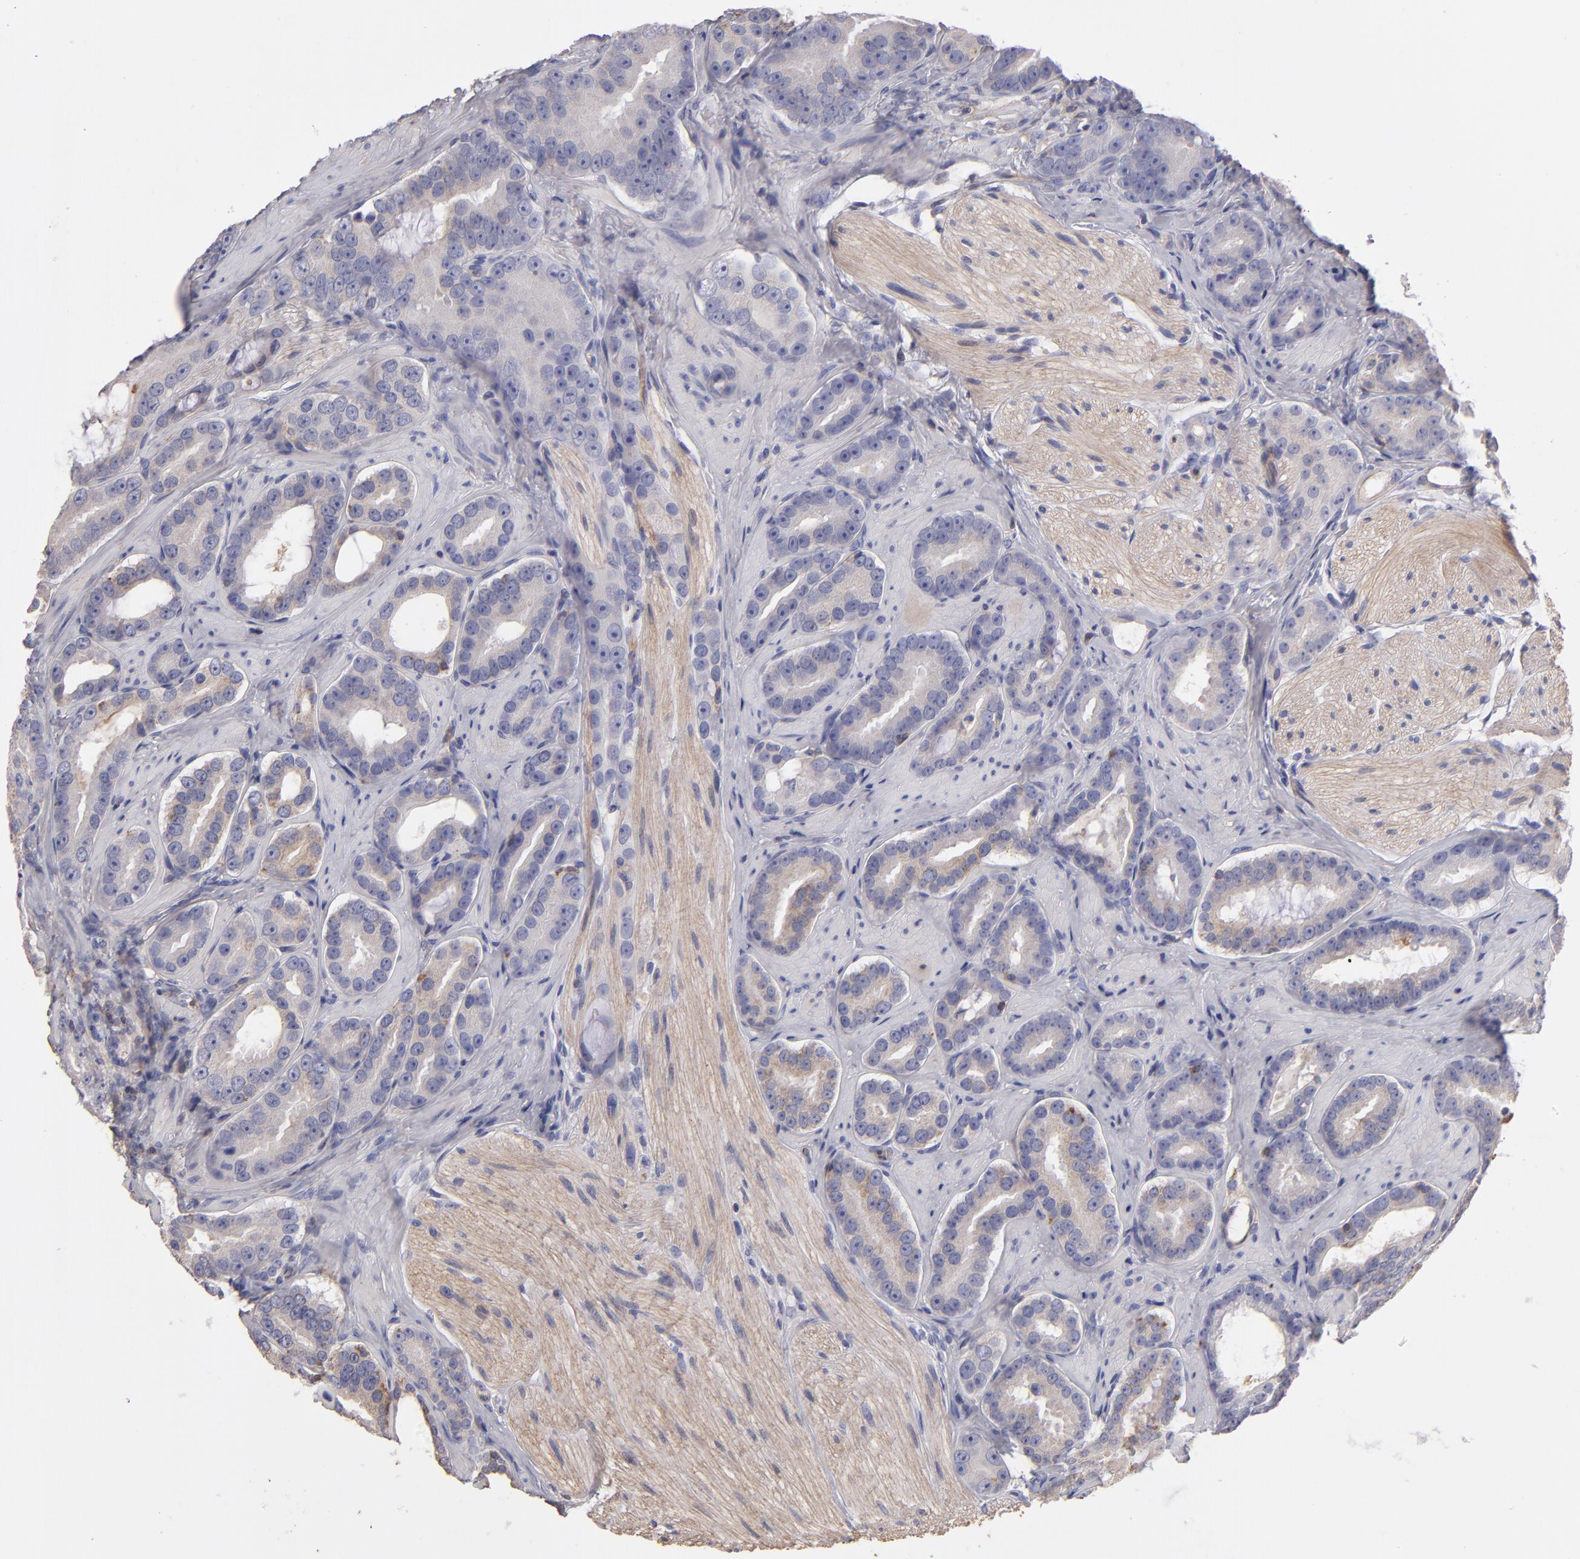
{"staining": {"intensity": "weak", "quantity": ">75%", "location": "cytoplasmic/membranous"}, "tissue": "prostate cancer", "cell_type": "Tumor cells", "image_type": "cancer", "snomed": [{"axis": "morphology", "description": "Adenocarcinoma, Low grade"}, {"axis": "topography", "description": "Prostate"}], "caption": "Tumor cells demonstrate low levels of weak cytoplasmic/membranous expression in about >75% of cells in prostate cancer.", "gene": "ABCB1", "patient": {"sex": "male", "age": 59}}